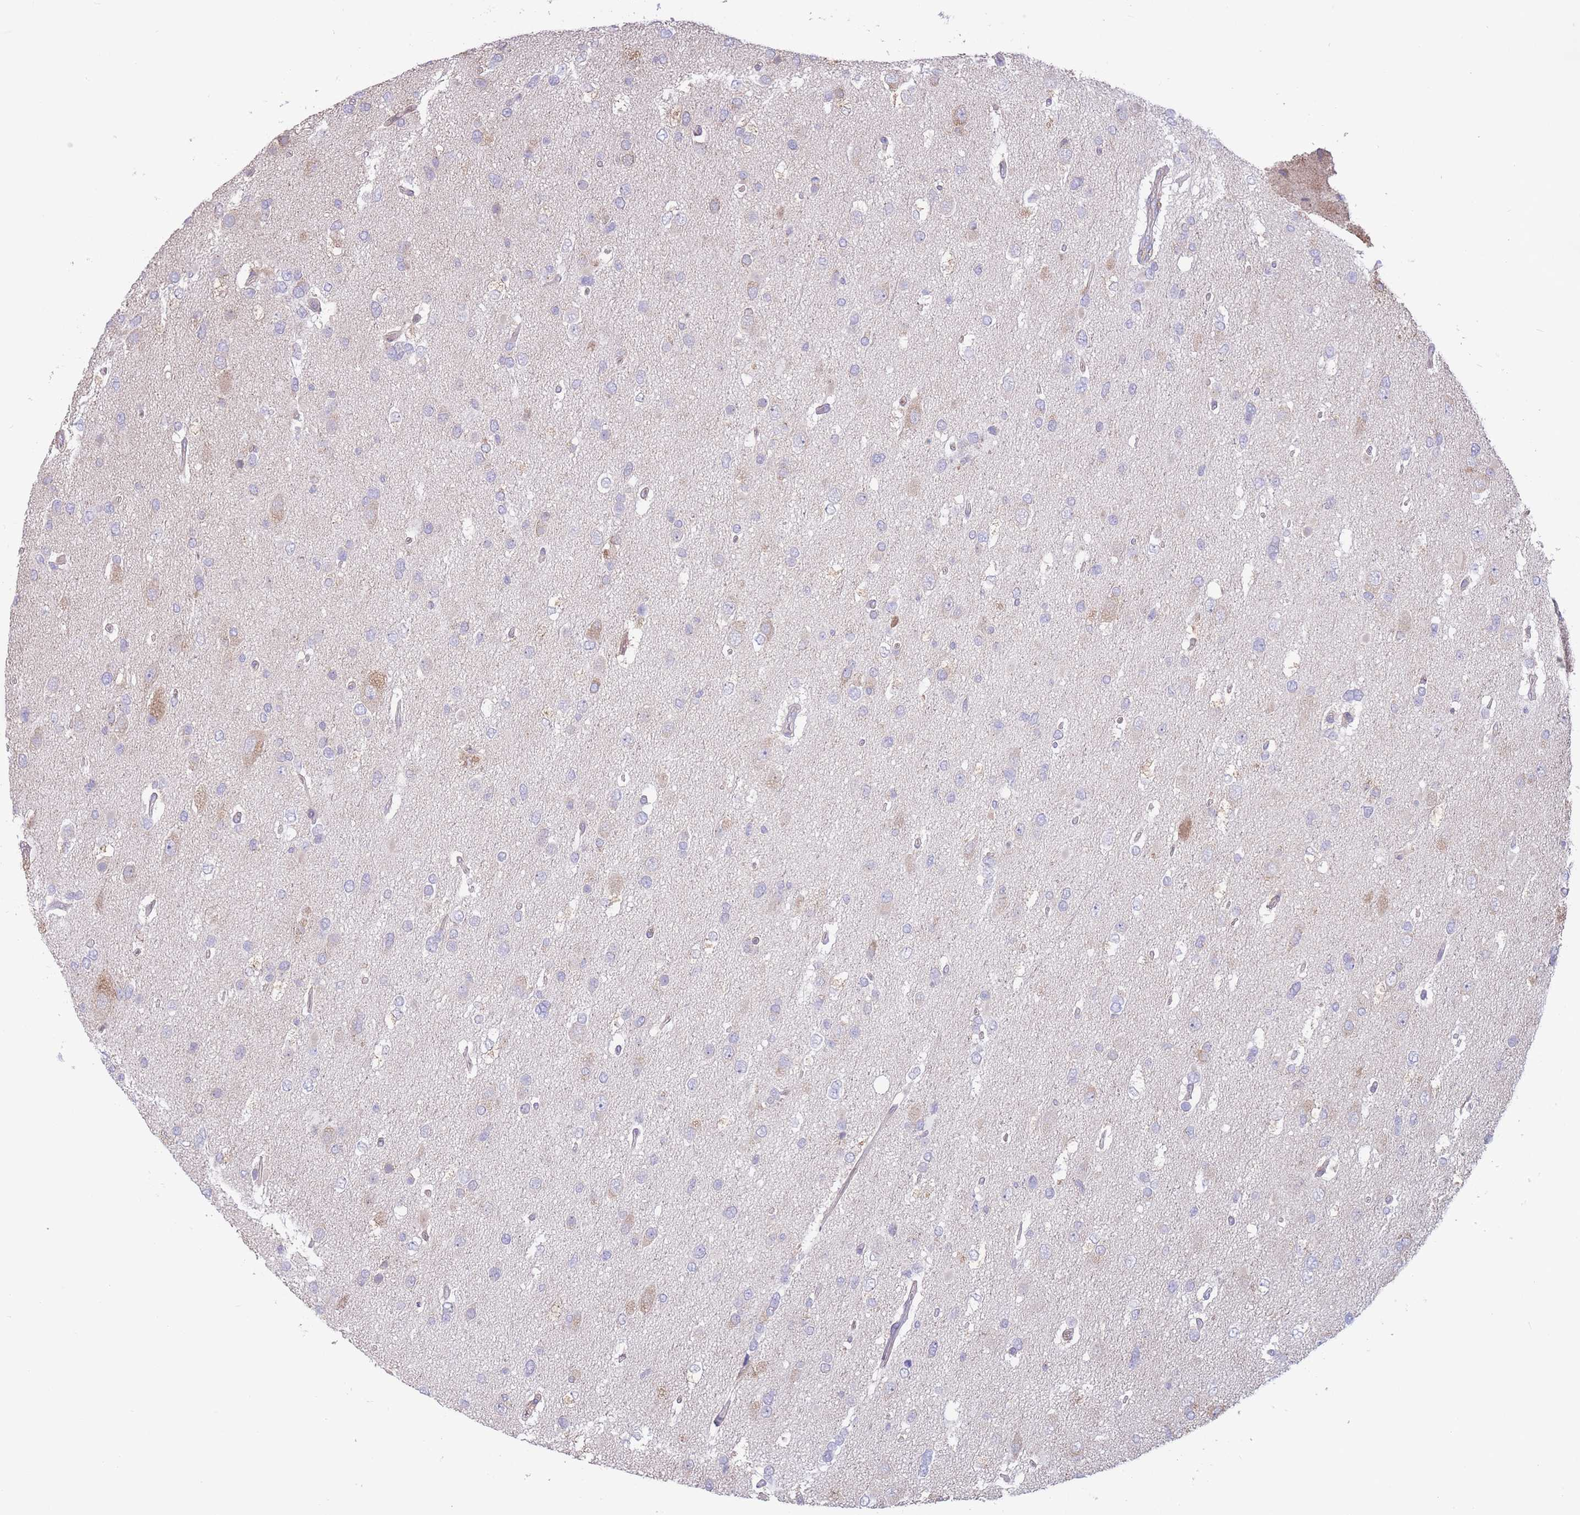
{"staining": {"intensity": "negative", "quantity": "none", "location": "none"}, "tissue": "glioma", "cell_type": "Tumor cells", "image_type": "cancer", "snomed": [{"axis": "morphology", "description": "Glioma, malignant, High grade"}, {"axis": "topography", "description": "Brain"}], "caption": "Malignant glioma (high-grade) was stained to show a protein in brown. There is no significant expression in tumor cells.", "gene": "ALS2CL", "patient": {"sex": "male", "age": 53}}